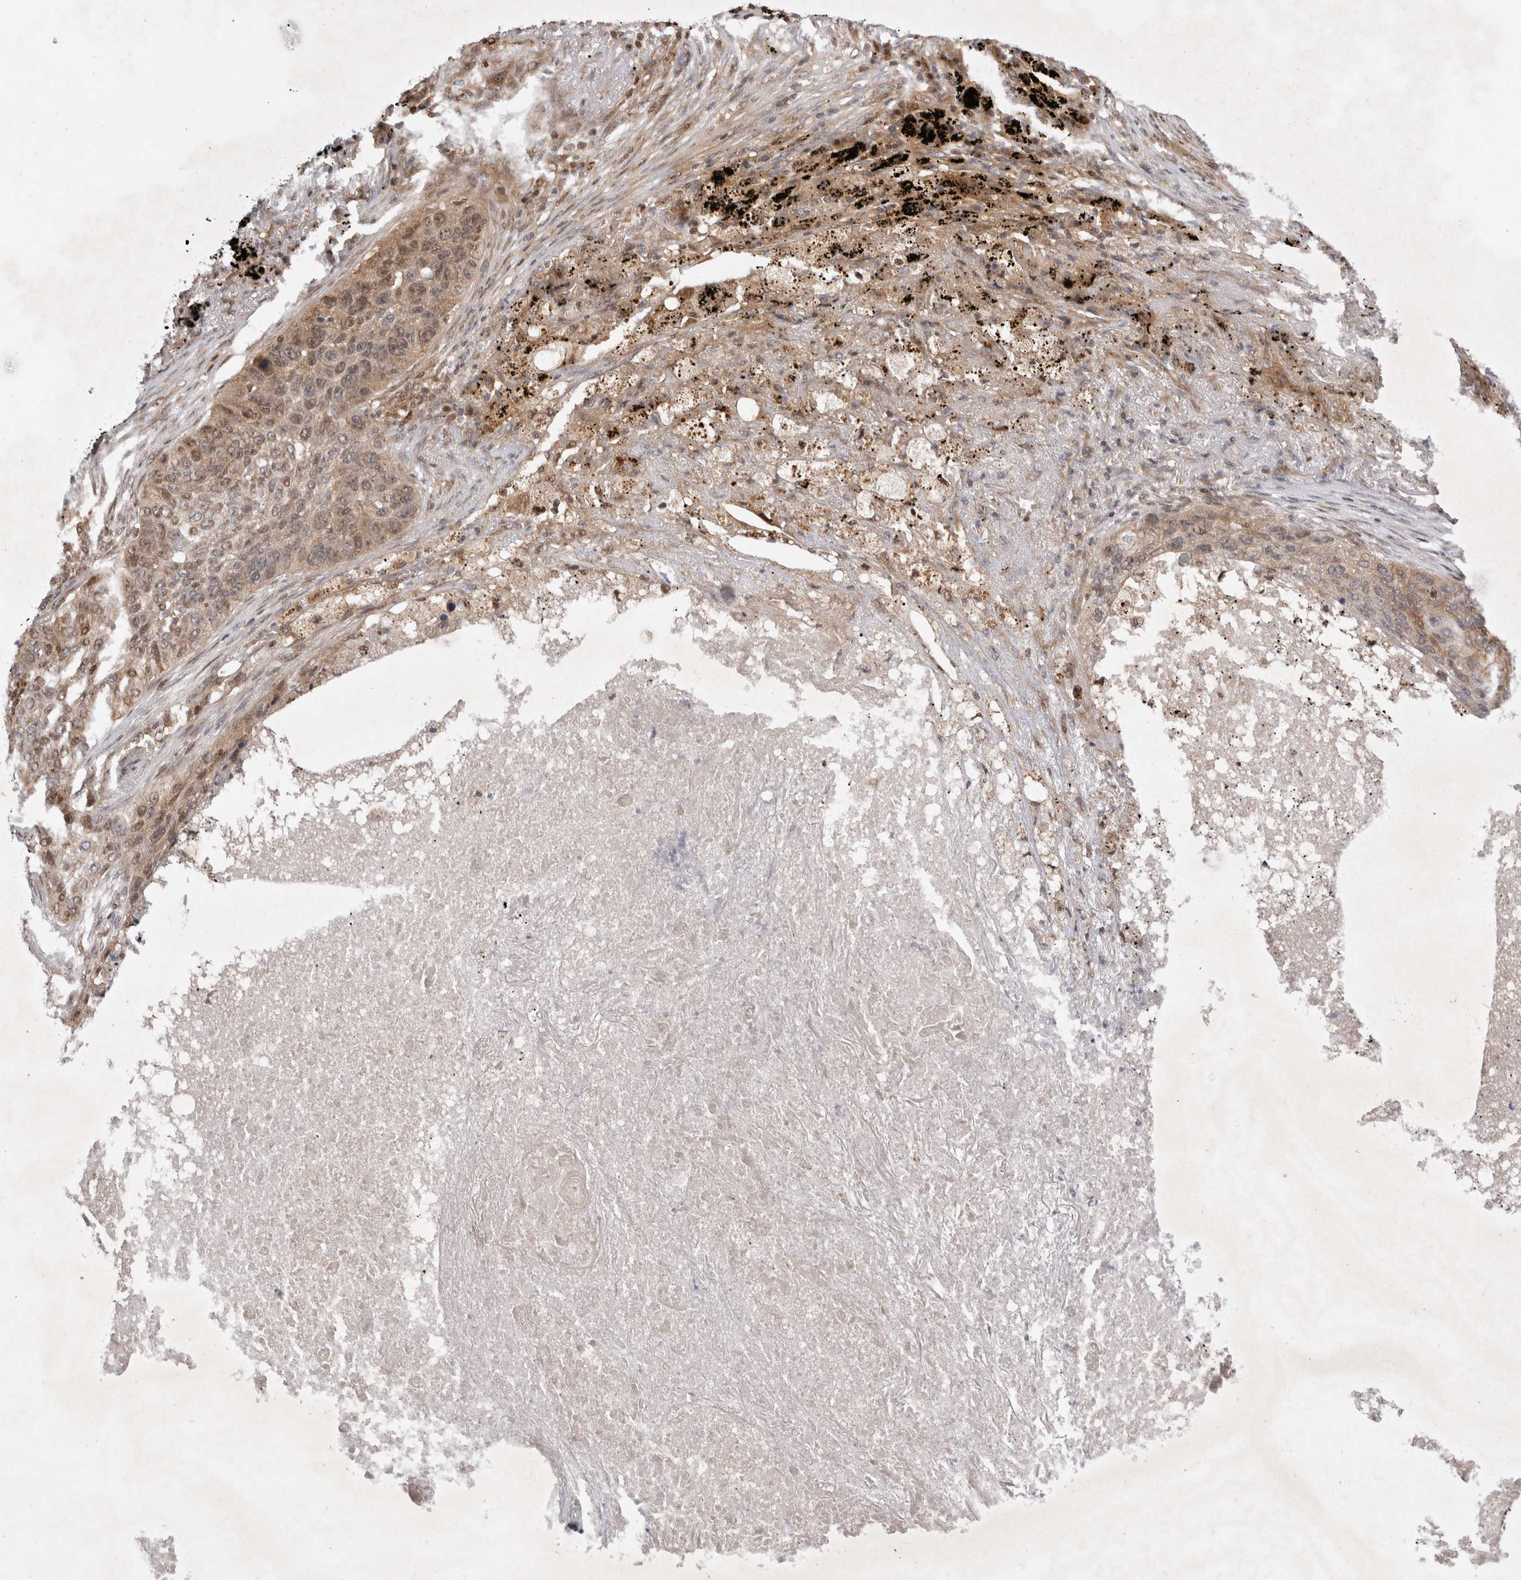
{"staining": {"intensity": "weak", "quantity": ">75%", "location": "cytoplasmic/membranous,nuclear"}, "tissue": "lung cancer", "cell_type": "Tumor cells", "image_type": "cancer", "snomed": [{"axis": "morphology", "description": "Squamous cell carcinoma, NOS"}, {"axis": "topography", "description": "Lung"}], "caption": "High-magnification brightfield microscopy of lung squamous cell carcinoma stained with DAB (3,3'-diaminobenzidine) (brown) and counterstained with hematoxylin (blue). tumor cells exhibit weak cytoplasmic/membranous and nuclear staining is seen in approximately>75% of cells.", "gene": "HTT", "patient": {"sex": "female", "age": 63}}